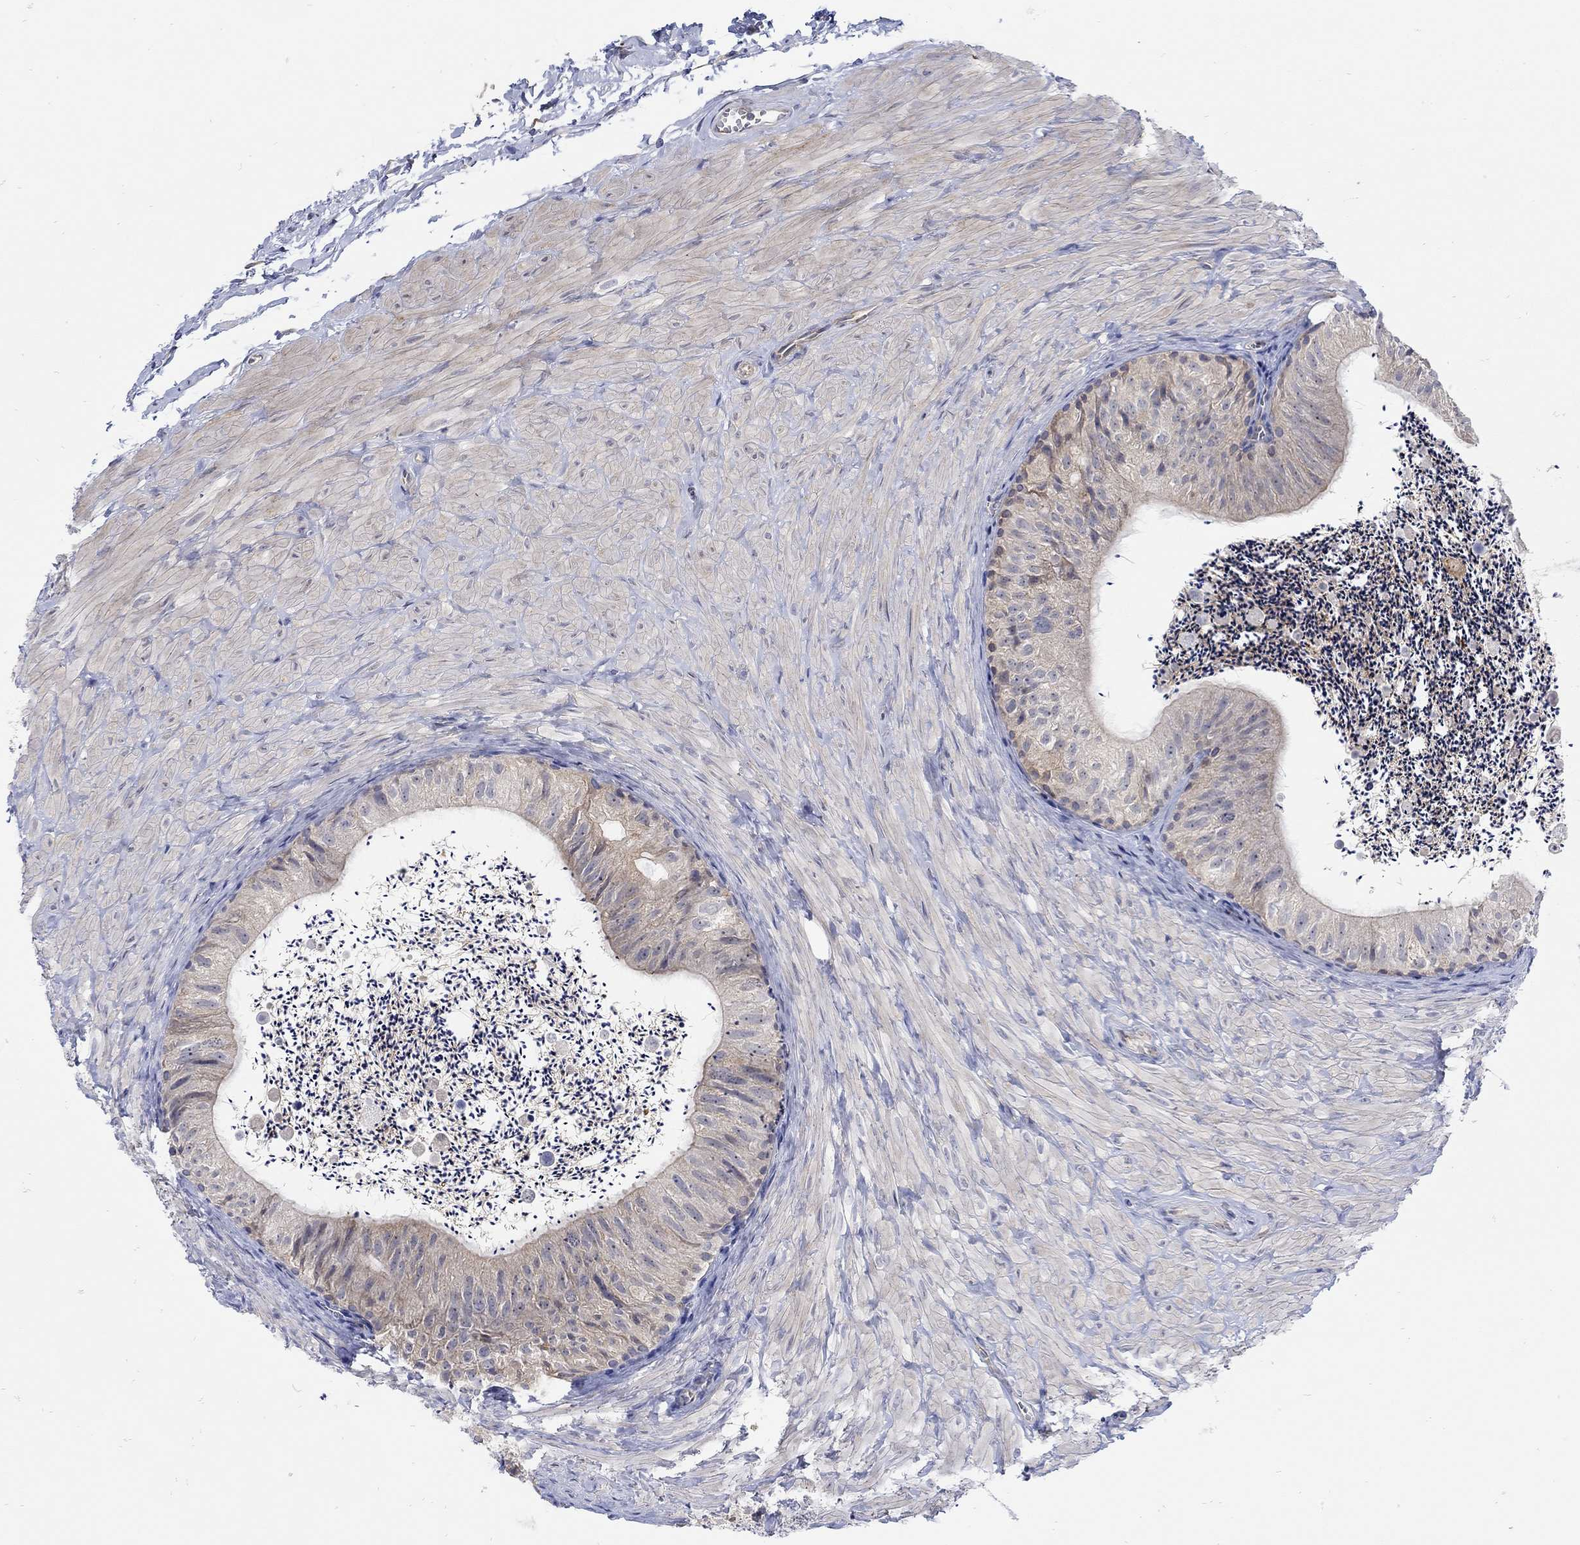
{"staining": {"intensity": "negative", "quantity": "none", "location": "none"}, "tissue": "epididymis", "cell_type": "Glandular cells", "image_type": "normal", "snomed": [{"axis": "morphology", "description": "Normal tissue, NOS"}, {"axis": "topography", "description": "Epididymis"}], "caption": "A high-resolution micrograph shows immunohistochemistry (IHC) staining of unremarkable epididymis, which reveals no significant staining in glandular cells. (DAB IHC, high magnification).", "gene": "TEKT3", "patient": {"sex": "male", "age": 32}}